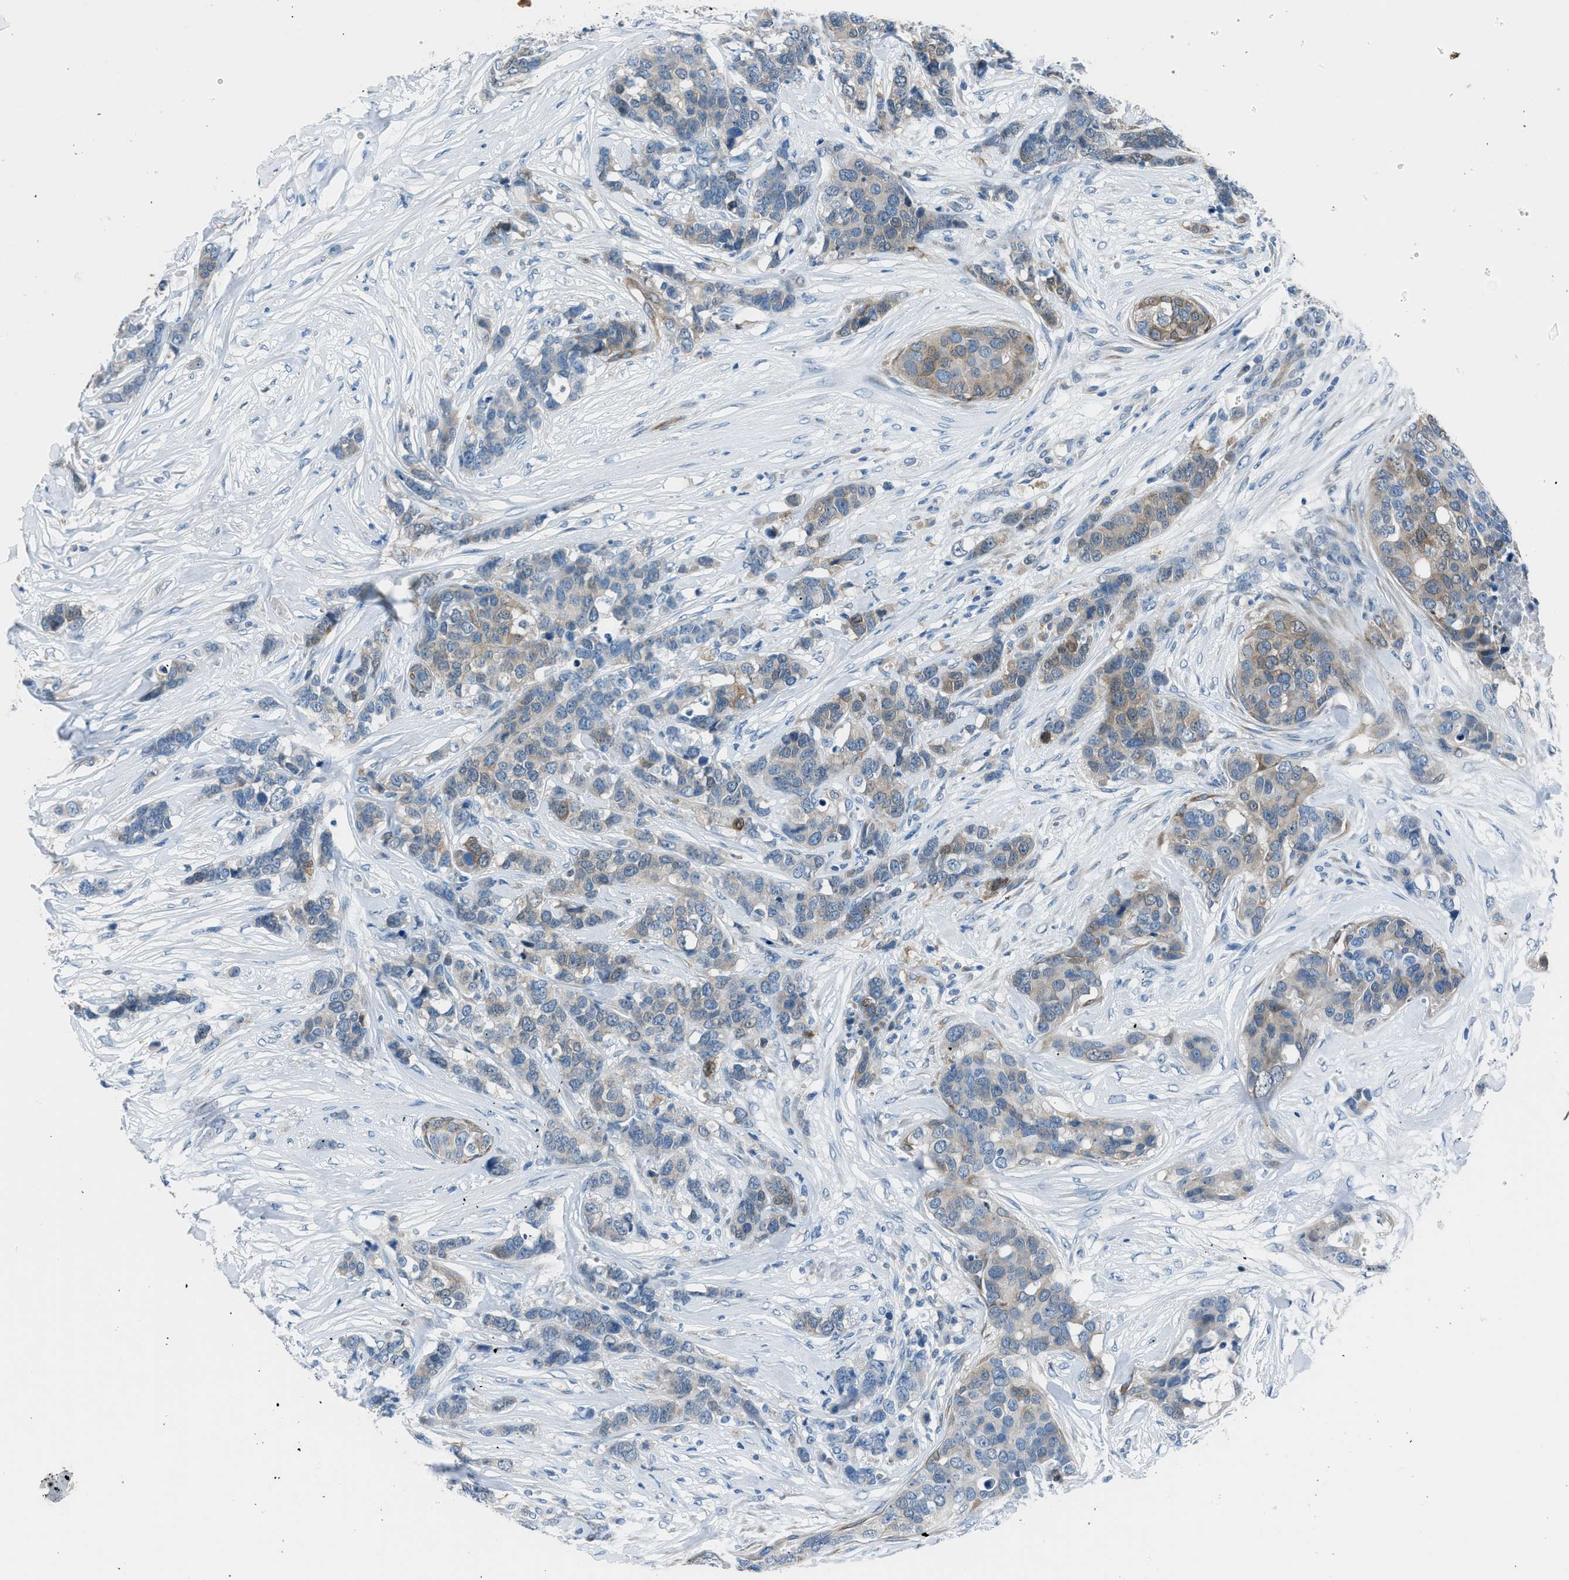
{"staining": {"intensity": "weak", "quantity": "25%-75%", "location": "cytoplasmic/membranous"}, "tissue": "breast cancer", "cell_type": "Tumor cells", "image_type": "cancer", "snomed": [{"axis": "morphology", "description": "Lobular carcinoma"}, {"axis": "topography", "description": "Breast"}], "caption": "Tumor cells exhibit low levels of weak cytoplasmic/membranous staining in approximately 25%-75% of cells in human breast lobular carcinoma.", "gene": "RNF41", "patient": {"sex": "female", "age": 59}}